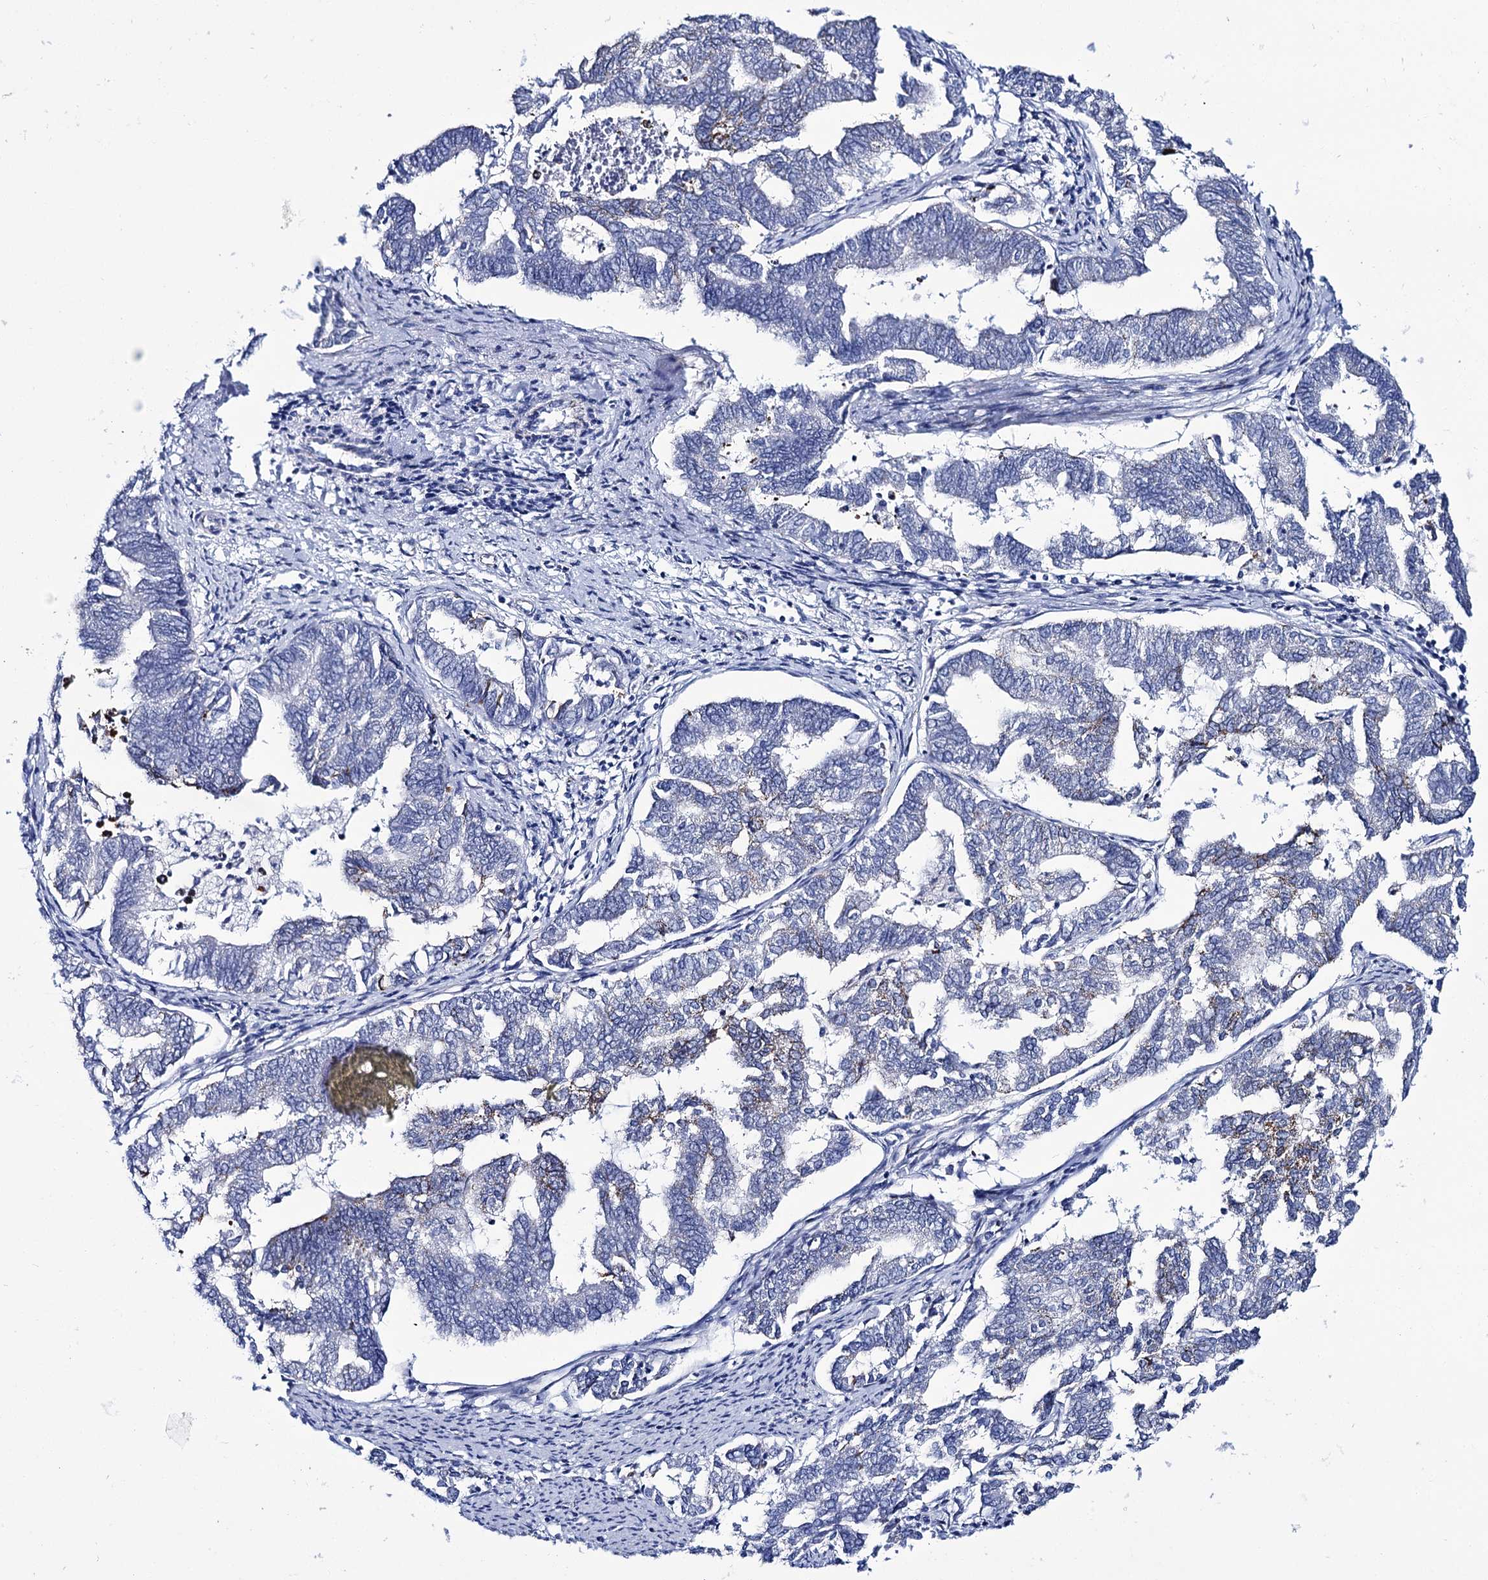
{"staining": {"intensity": "moderate", "quantity": "<25%", "location": "cytoplasmic/membranous"}, "tissue": "endometrial cancer", "cell_type": "Tumor cells", "image_type": "cancer", "snomed": [{"axis": "morphology", "description": "Adenocarcinoma, NOS"}, {"axis": "topography", "description": "Endometrium"}], "caption": "IHC histopathology image of neoplastic tissue: human adenocarcinoma (endometrial) stained using immunohistochemistry displays low levels of moderate protein expression localized specifically in the cytoplasmic/membranous of tumor cells, appearing as a cytoplasmic/membranous brown color.", "gene": "UBASH3B", "patient": {"sex": "female", "age": 79}}